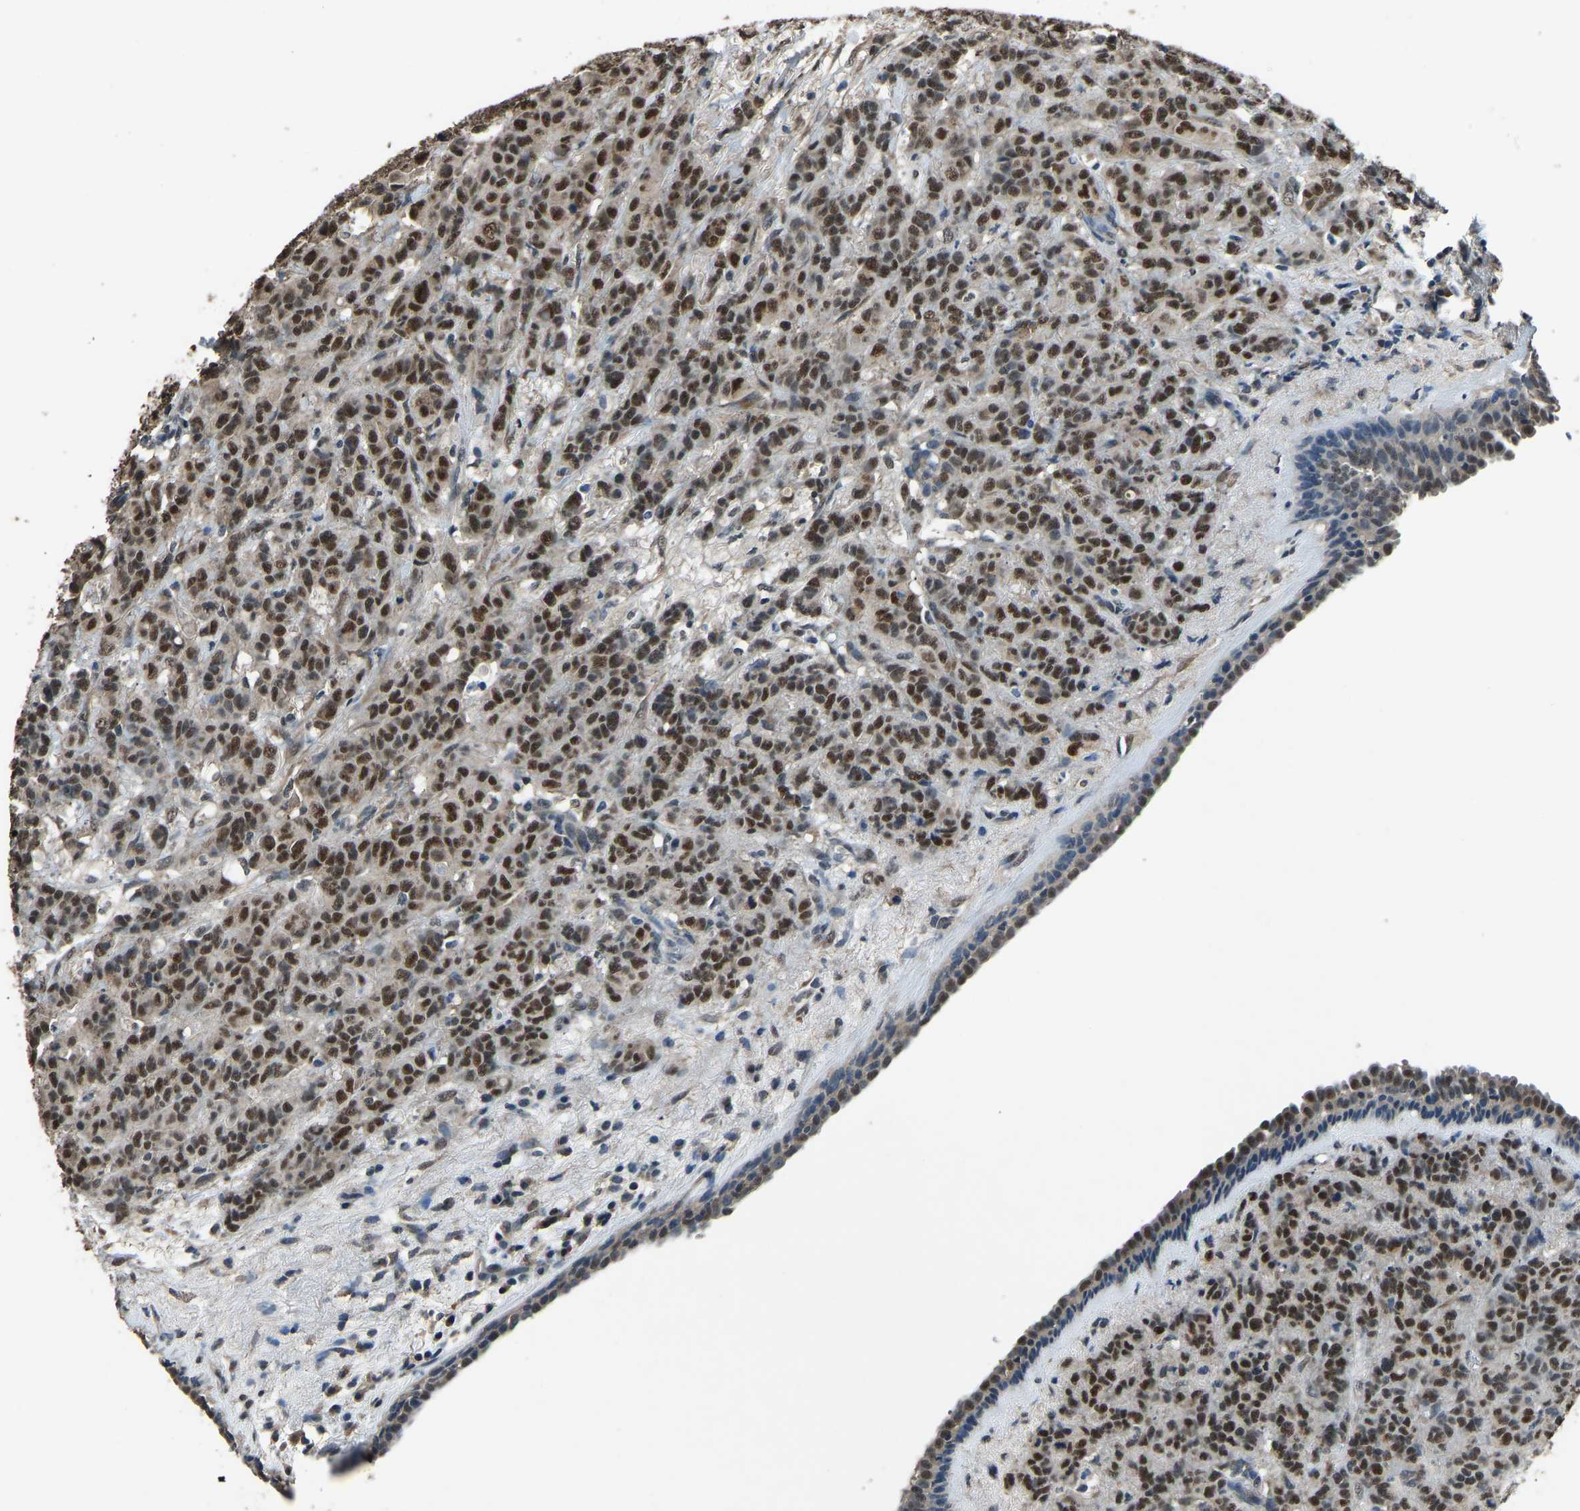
{"staining": {"intensity": "strong", "quantity": ">75%", "location": "nuclear"}, "tissue": "breast cancer", "cell_type": "Tumor cells", "image_type": "cancer", "snomed": [{"axis": "morphology", "description": "Normal tissue, NOS"}, {"axis": "morphology", "description": "Duct carcinoma"}, {"axis": "topography", "description": "Breast"}], "caption": "Breast cancer stained for a protein shows strong nuclear positivity in tumor cells. (Brightfield microscopy of DAB IHC at high magnification).", "gene": "TOX4", "patient": {"sex": "female", "age": 40}}